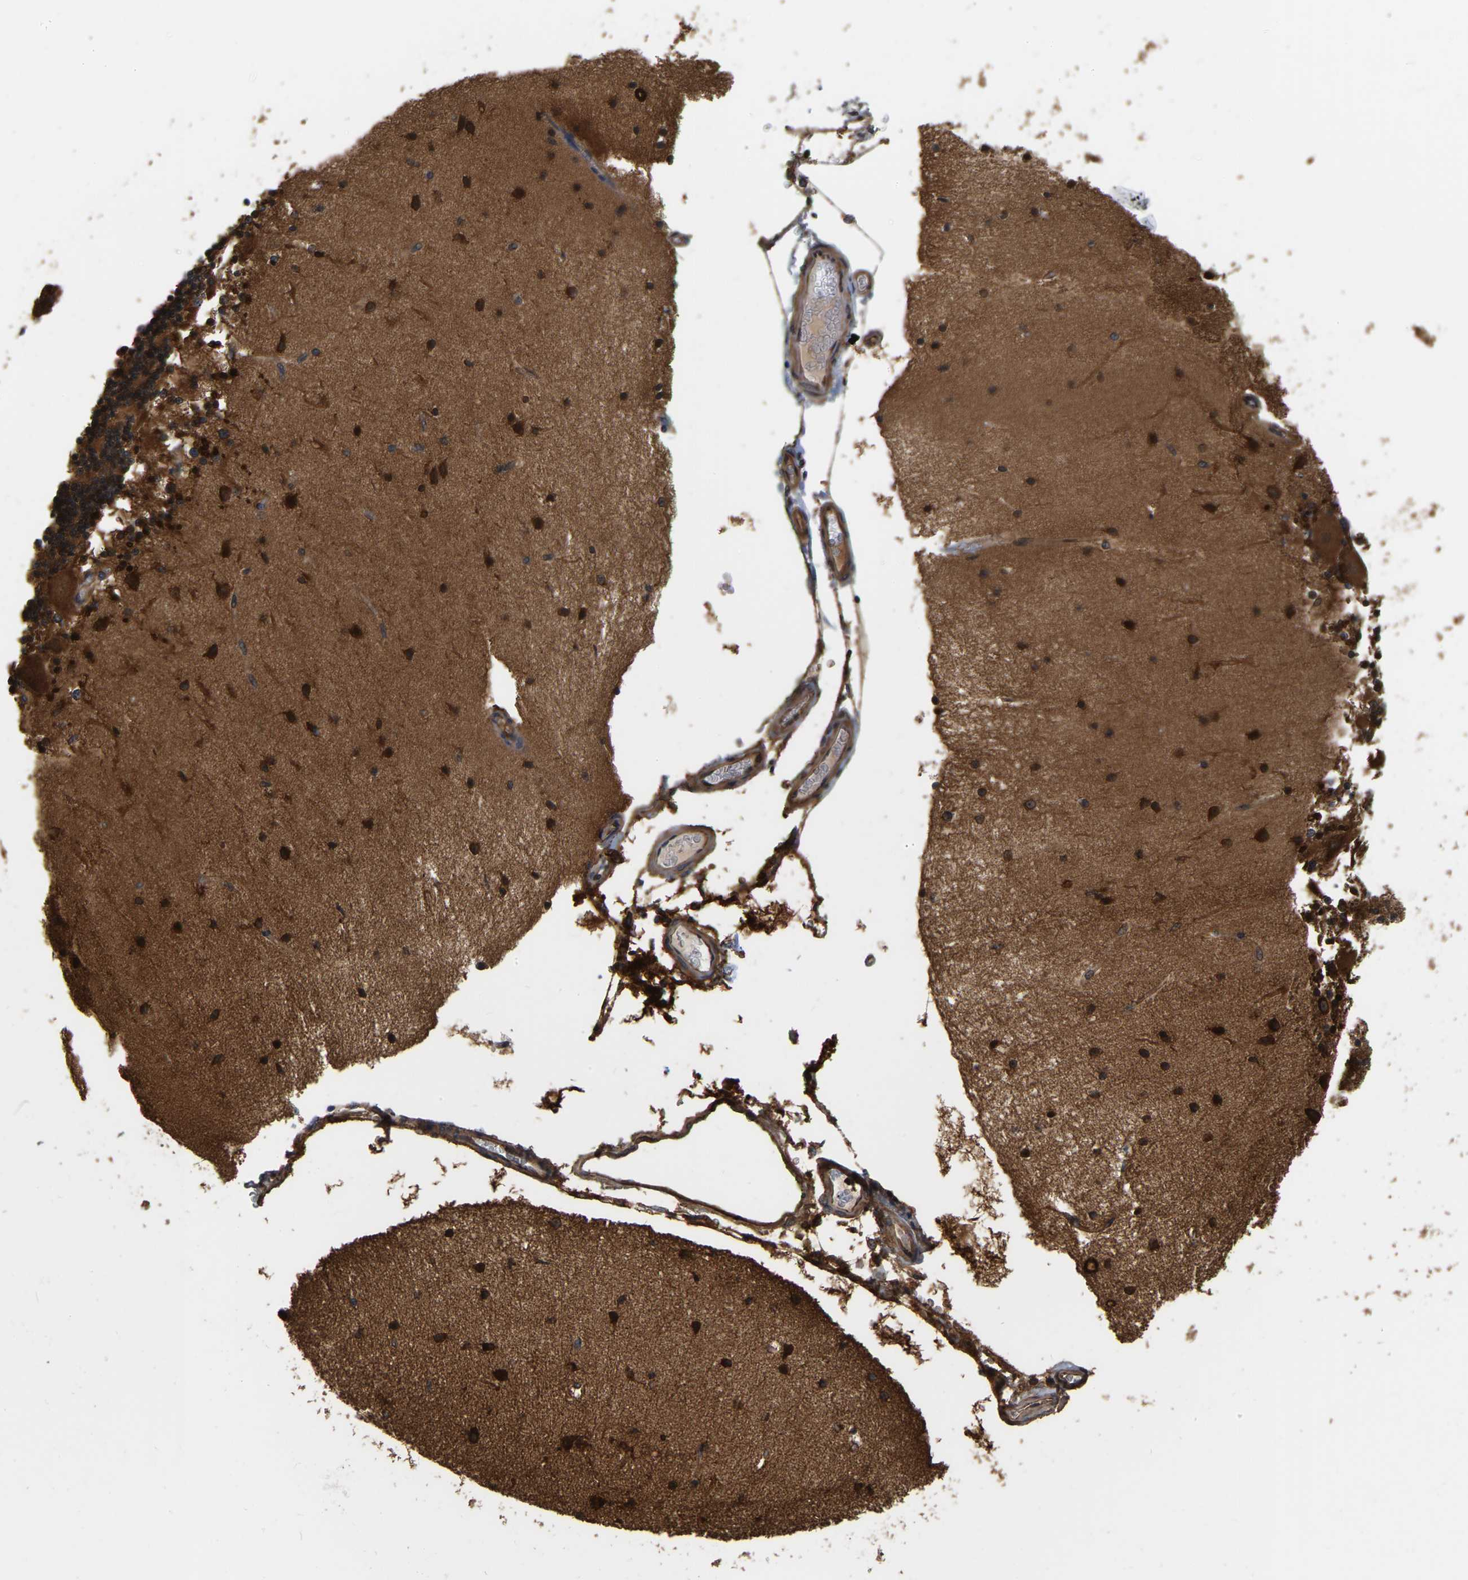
{"staining": {"intensity": "moderate", "quantity": ">75%", "location": "cytoplasmic/membranous"}, "tissue": "cerebellum", "cell_type": "Cells in granular layer", "image_type": "normal", "snomed": [{"axis": "morphology", "description": "Normal tissue, NOS"}, {"axis": "topography", "description": "Cerebellum"}], "caption": "Immunohistochemistry (IHC) staining of benign cerebellum, which shows medium levels of moderate cytoplasmic/membranous staining in about >75% of cells in granular layer indicating moderate cytoplasmic/membranous protein staining. The staining was performed using DAB (brown) for protein detection and nuclei were counterstained in hematoxylin (blue).", "gene": "GARS1", "patient": {"sex": "female", "age": 54}}